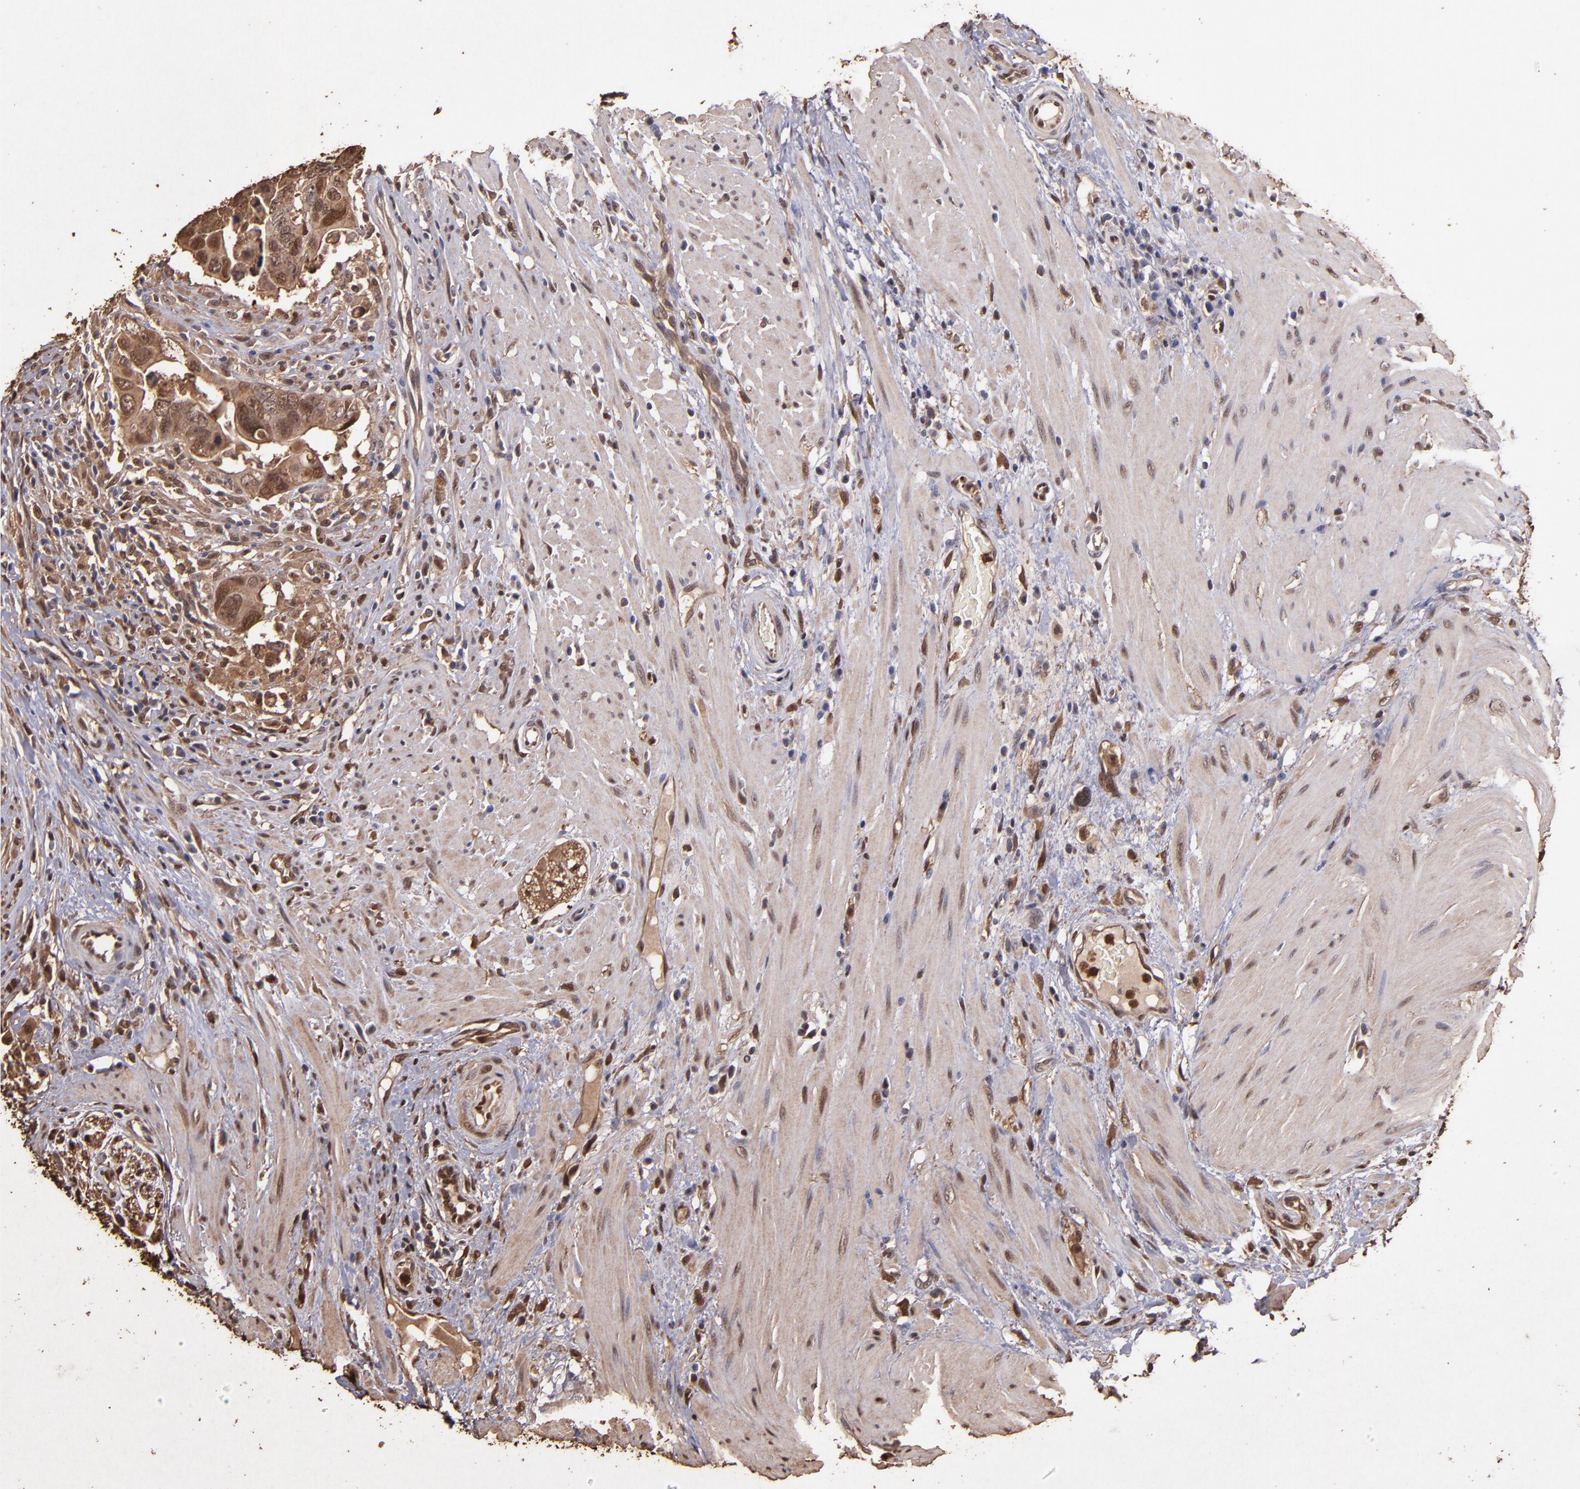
{"staining": {"intensity": "strong", "quantity": ">75%", "location": "cytoplasmic/membranous,nuclear"}, "tissue": "colorectal cancer", "cell_type": "Tumor cells", "image_type": "cancer", "snomed": [{"axis": "morphology", "description": "Adenocarcinoma, NOS"}, {"axis": "topography", "description": "Rectum"}], "caption": "Colorectal adenocarcinoma stained for a protein (brown) exhibits strong cytoplasmic/membranous and nuclear positive expression in about >75% of tumor cells.", "gene": "S100A6", "patient": {"sex": "male", "age": 53}}